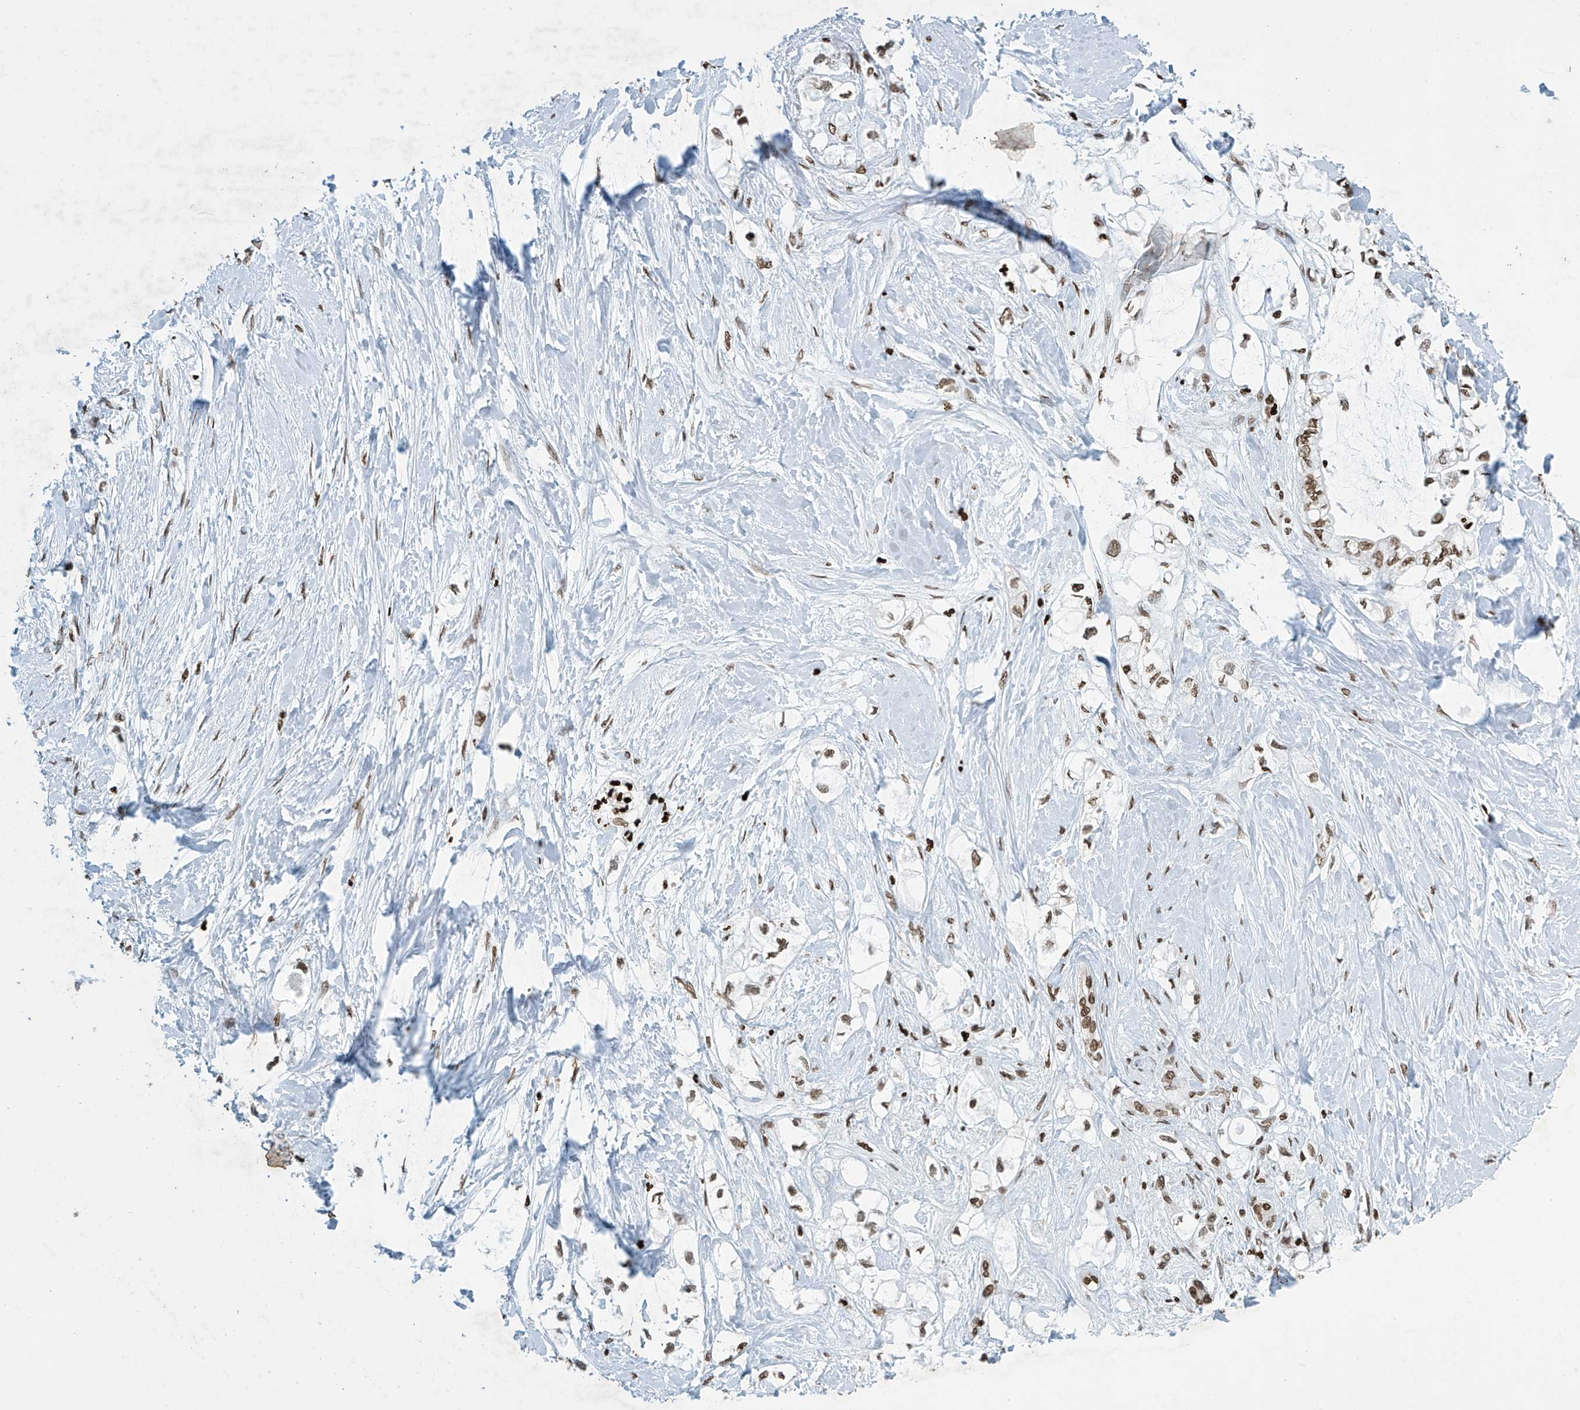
{"staining": {"intensity": "moderate", "quantity": ">75%", "location": "nuclear"}, "tissue": "pancreatic cancer", "cell_type": "Tumor cells", "image_type": "cancer", "snomed": [{"axis": "morphology", "description": "Adenocarcinoma, NOS"}, {"axis": "topography", "description": "Pancreas"}], "caption": "A high-resolution micrograph shows immunohistochemistry staining of pancreatic cancer (adenocarcinoma), which shows moderate nuclear positivity in about >75% of tumor cells.", "gene": "H4C16", "patient": {"sex": "male", "age": 70}}